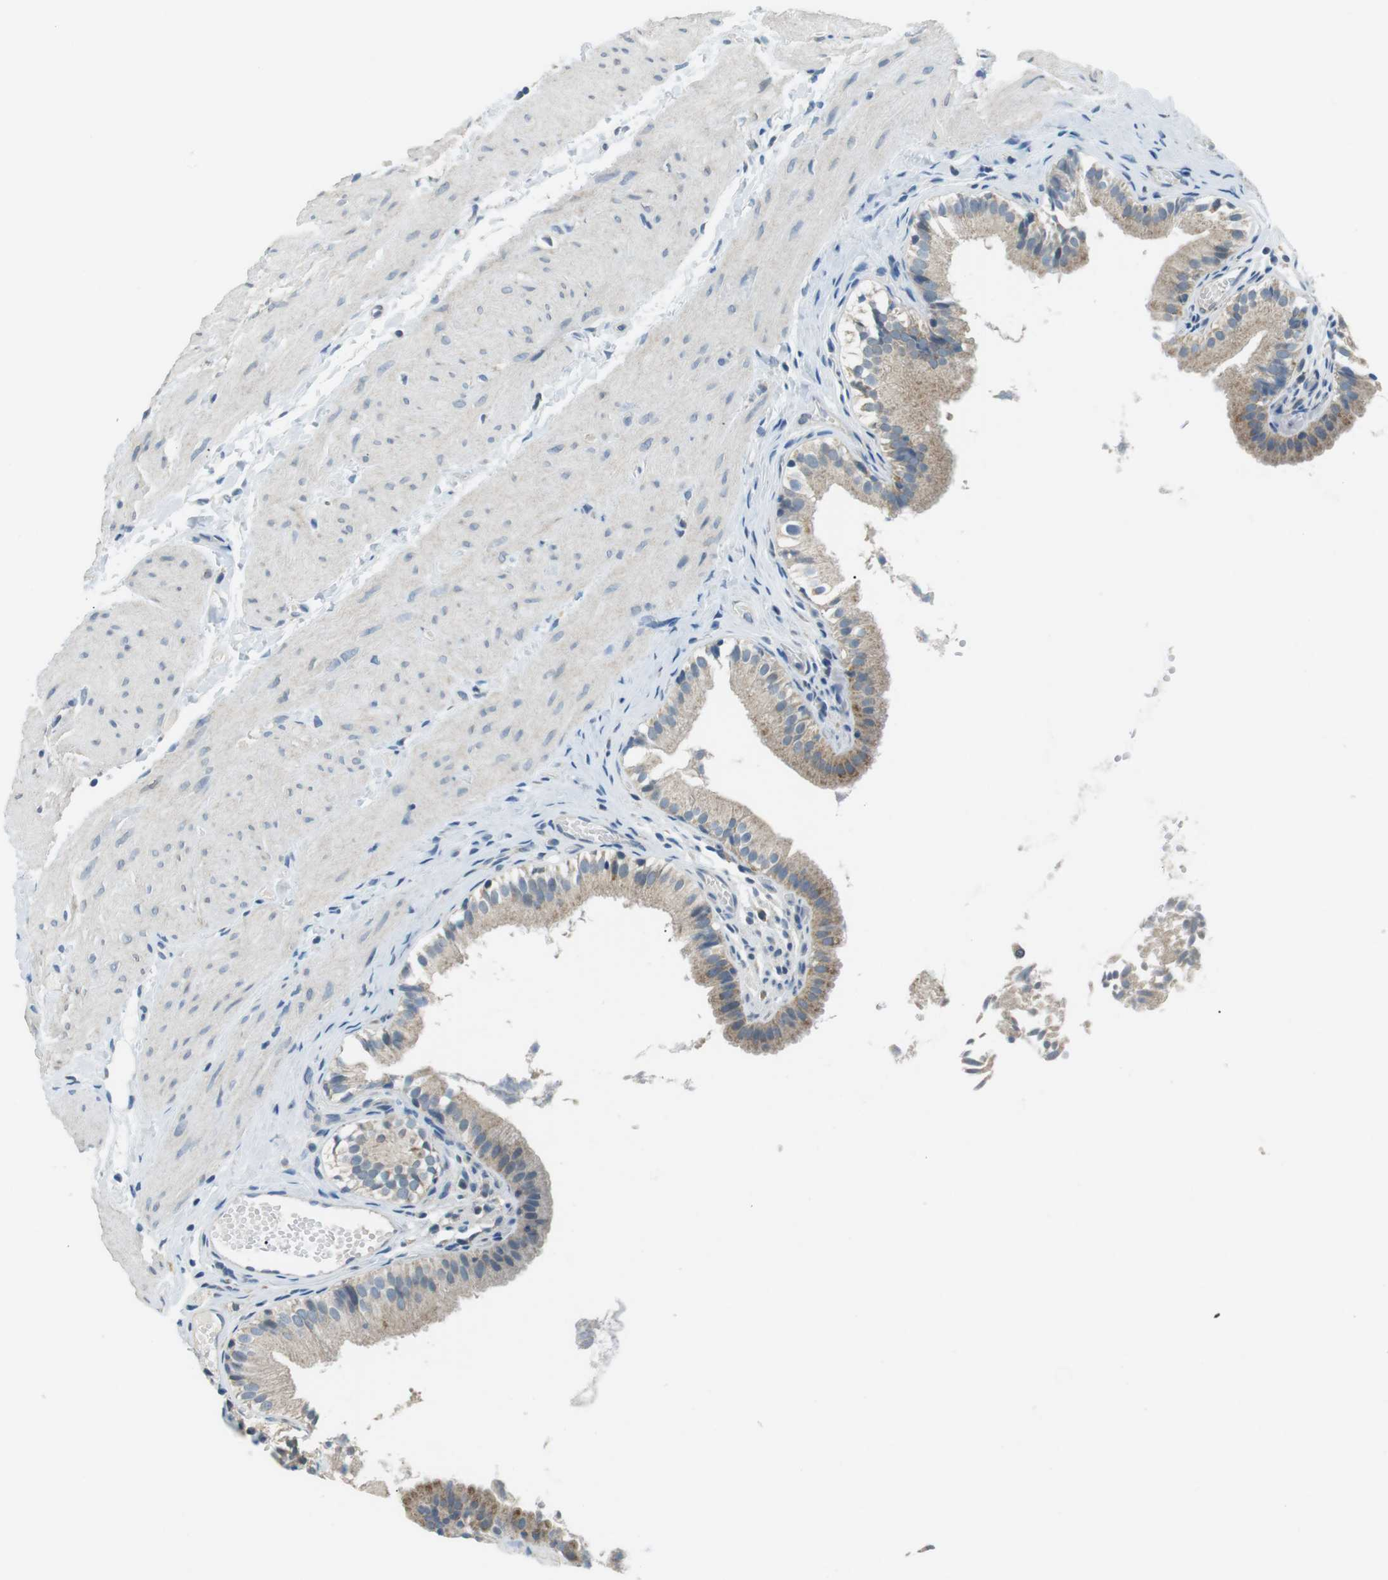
{"staining": {"intensity": "moderate", "quantity": "25%-75%", "location": "cytoplasmic/membranous"}, "tissue": "gallbladder", "cell_type": "Glandular cells", "image_type": "normal", "snomed": [{"axis": "morphology", "description": "Normal tissue, NOS"}, {"axis": "topography", "description": "Gallbladder"}], "caption": "Protein staining of benign gallbladder exhibits moderate cytoplasmic/membranous expression in approximately 25%-75% of glandular cells.", "gene": "BACE1", "patient": {"sex": "female", "age": 26}}